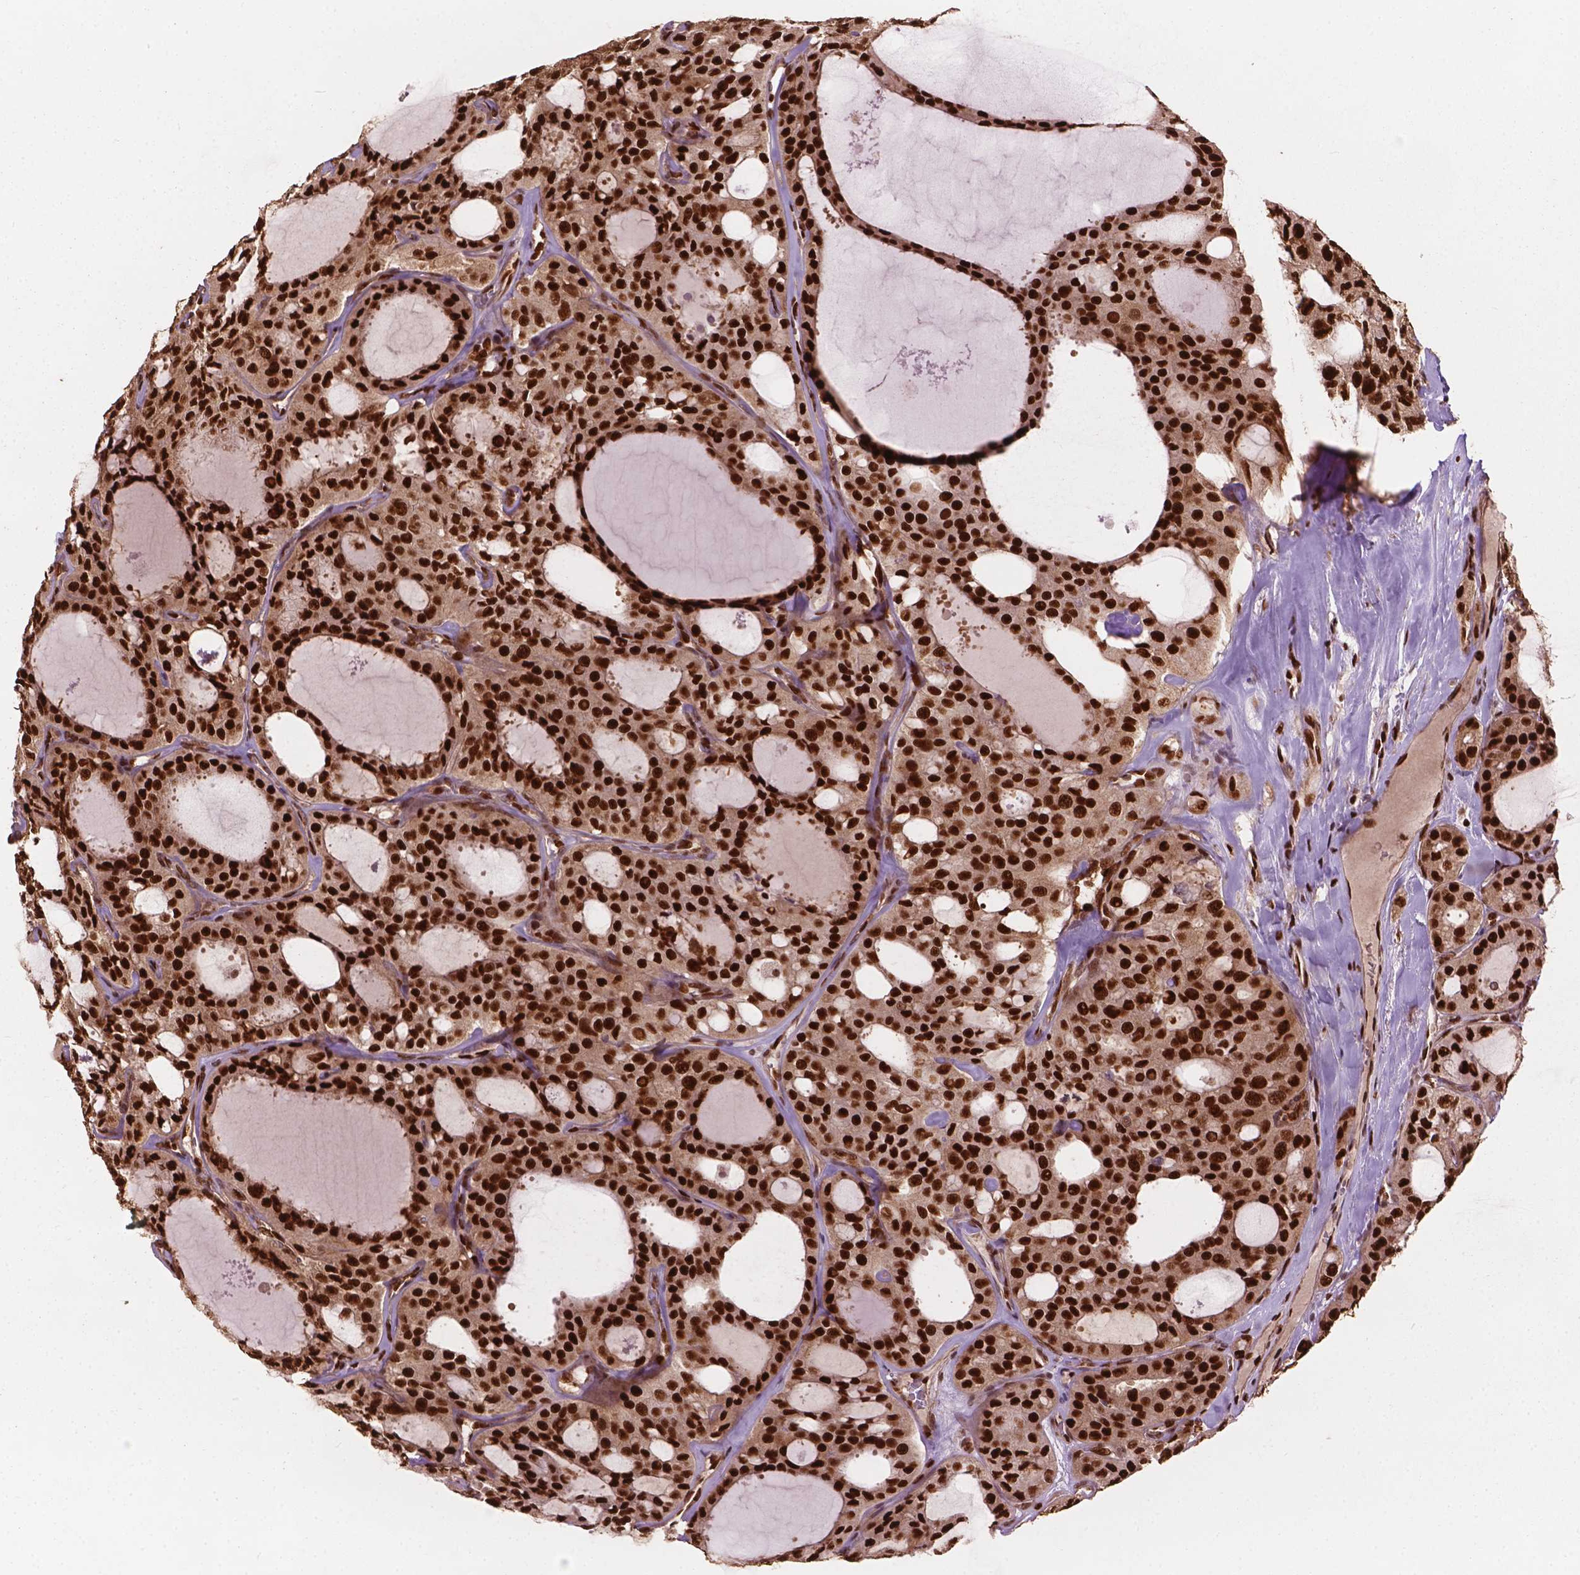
{"staining": {"intensity": "strong", "quantity": ">75%", "location": "nuclear"}, "tissue": "thyroid cancer", "cell_type": "Tumor cells", "image_type": "cancer", "snomed": [{"axis": "morphology", "description": "Follicular adenoma carcinoma, NOS"}, {"axis": "topography", "description": "Thyroid gland"}], "caption": "Thyroid cancer stained with a brown dye reveals strong nuclear positive positivity in approximately >75% of tumor cells.", "gene": "ANP32B", "patient": {"sex": "male", "age": 75}}